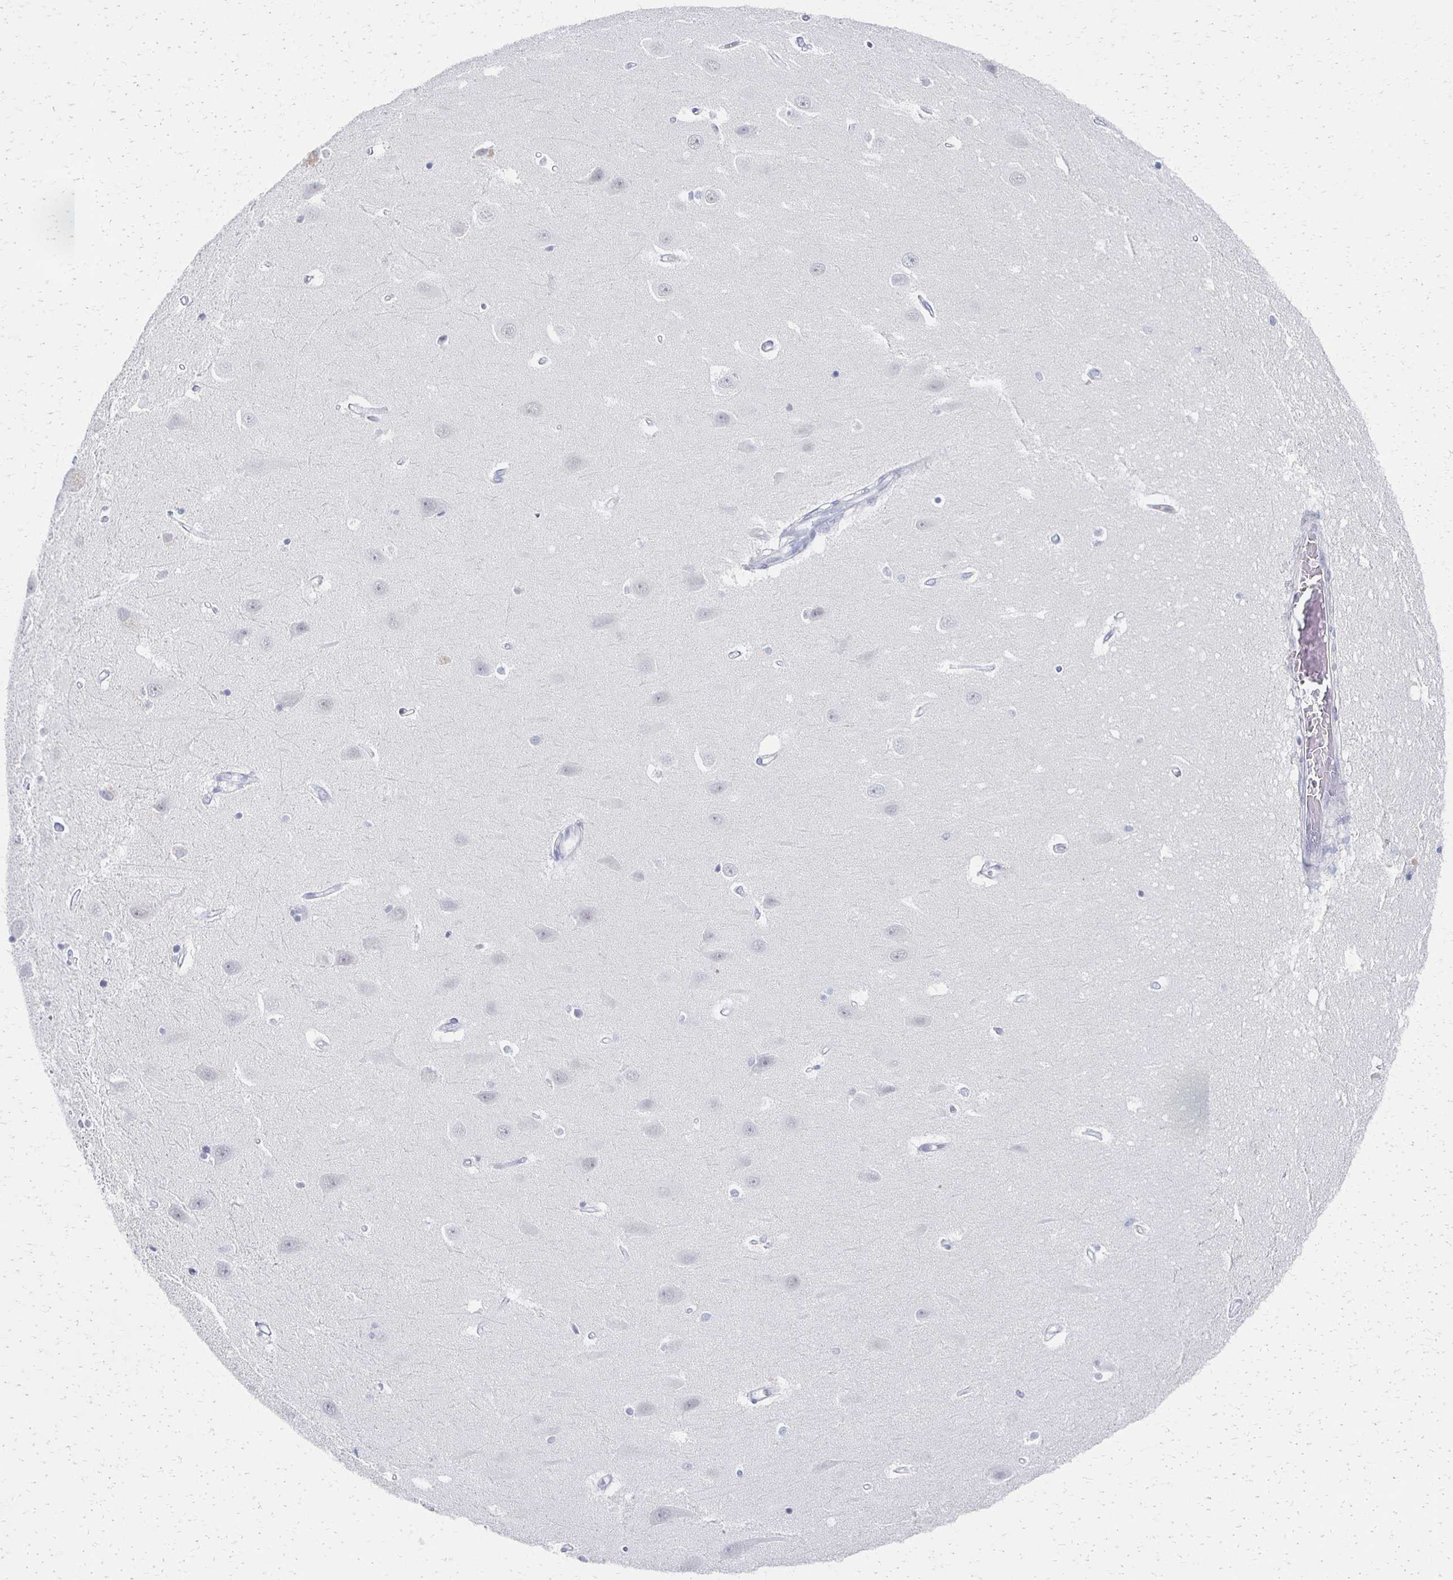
{"staining": {"intensity": "negative", "quantity": "none", "location": "none"}, "tissue": "hippocampus", "cell_type": "Glial cells", "image_type": "normal", "snomed": [{"axis": "morphology", "description": "Normal tissue, NOS"}, {"axis": "topography", "description": "Hippocampus"}], "caption": "A micrograph of human hippocampus is negative for staining in glial cells. Nuclei are stained in blue.", "gene": "CXCR2", "patient": {"sex": "male", "age": 63}}